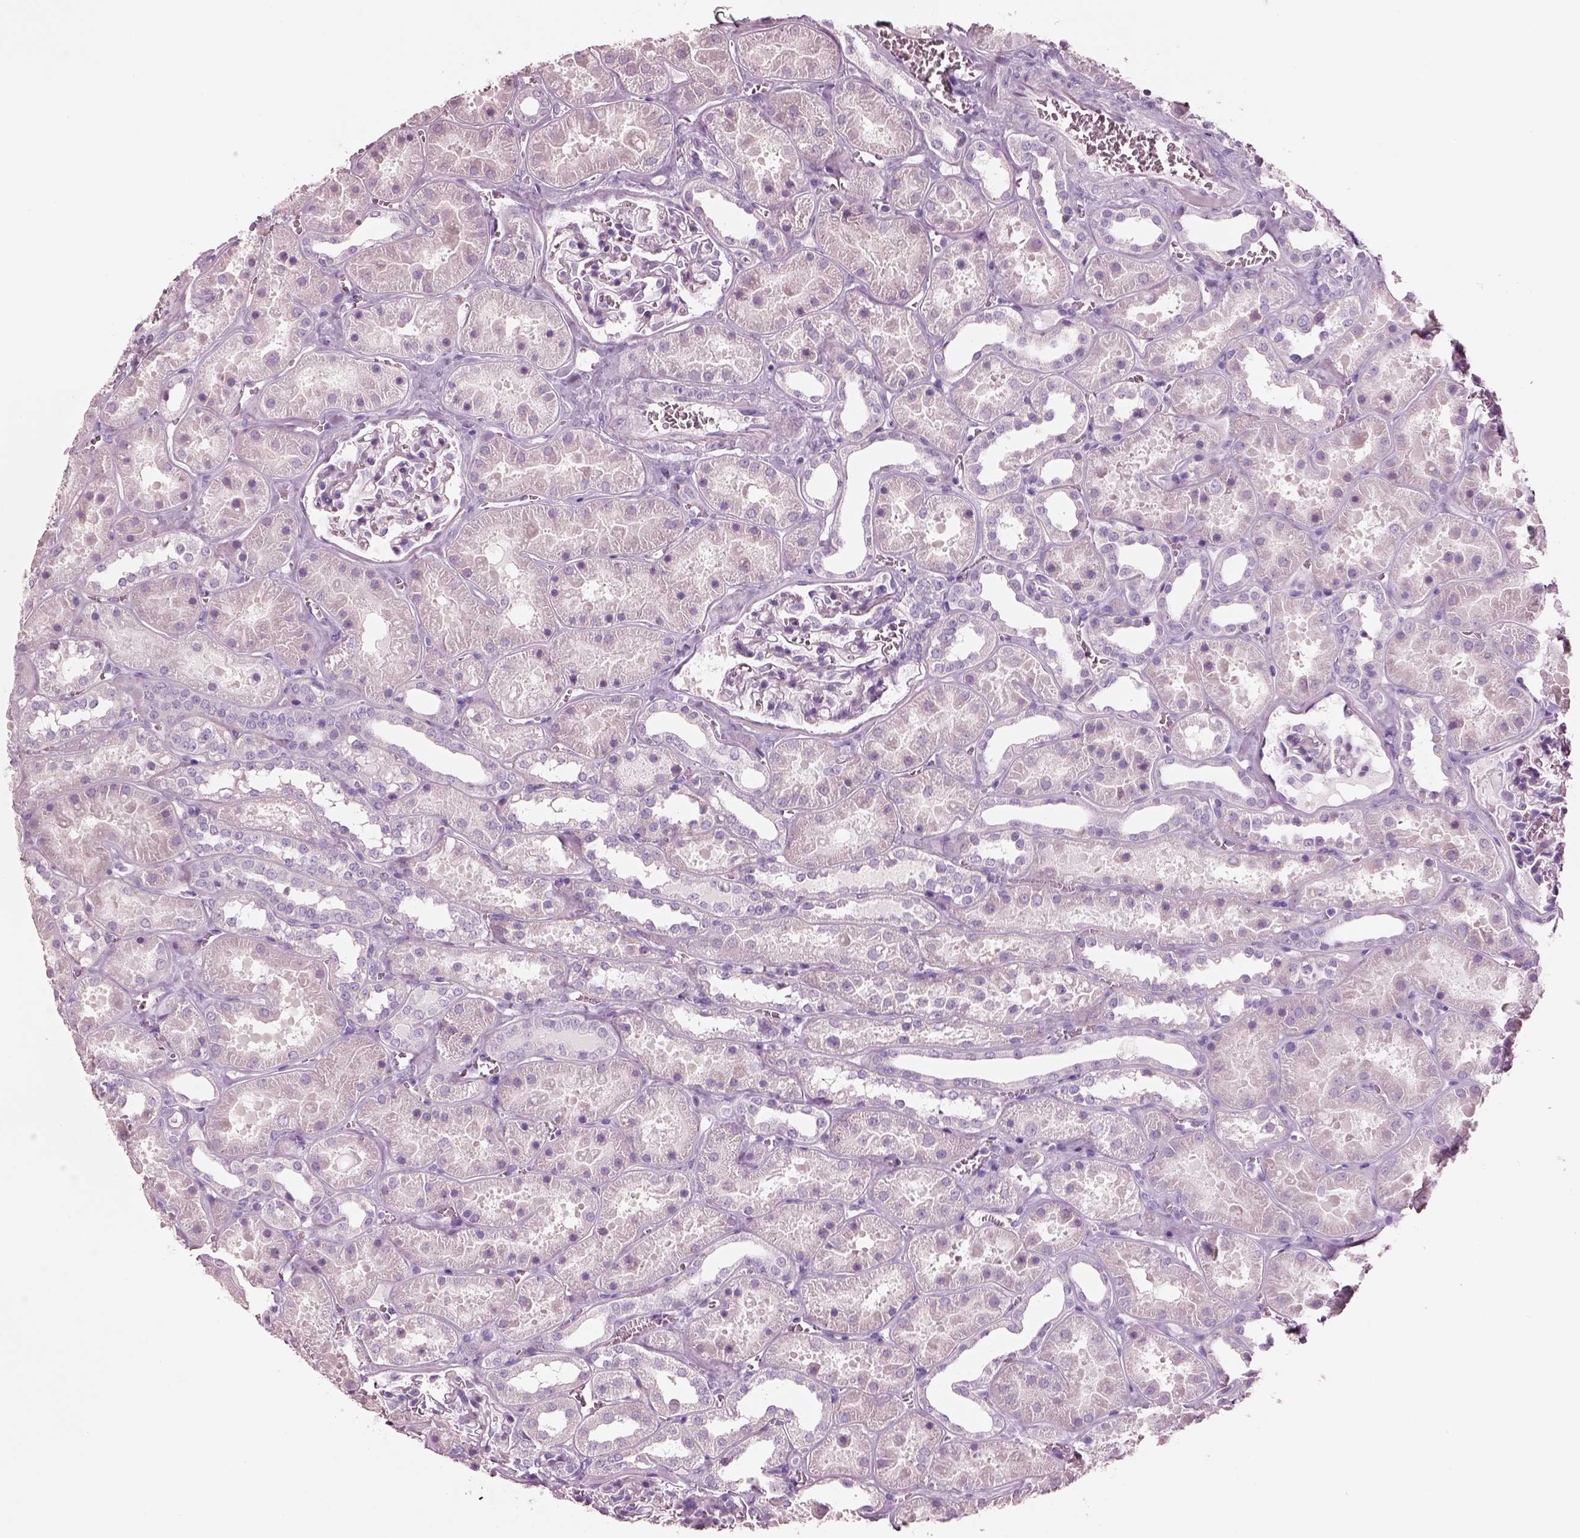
{"staining": {"intensity": "negative", "quantity": "none", "location": "none"}, "tissue": "kidney", "cell_type": "Cells in glomeruli", "image_type": "normal", "snomed": [{"axis": "morphology", "description": "Normal tissue, NOS"}, {"axis": "topography", "description": "Kidney"}], "caption": "High power microscopy histopathology image of an immunohistochemistry image of unremarkable kidney, revealing no significant expression in cells in glomeruli. Brightfield microscopy of immunohistochemistry stained with DAB (brown) and hematoxylin (blue), captured at high magnification.", "gene": "PNOC", "patient": {"sex": "female", "age": 41}}